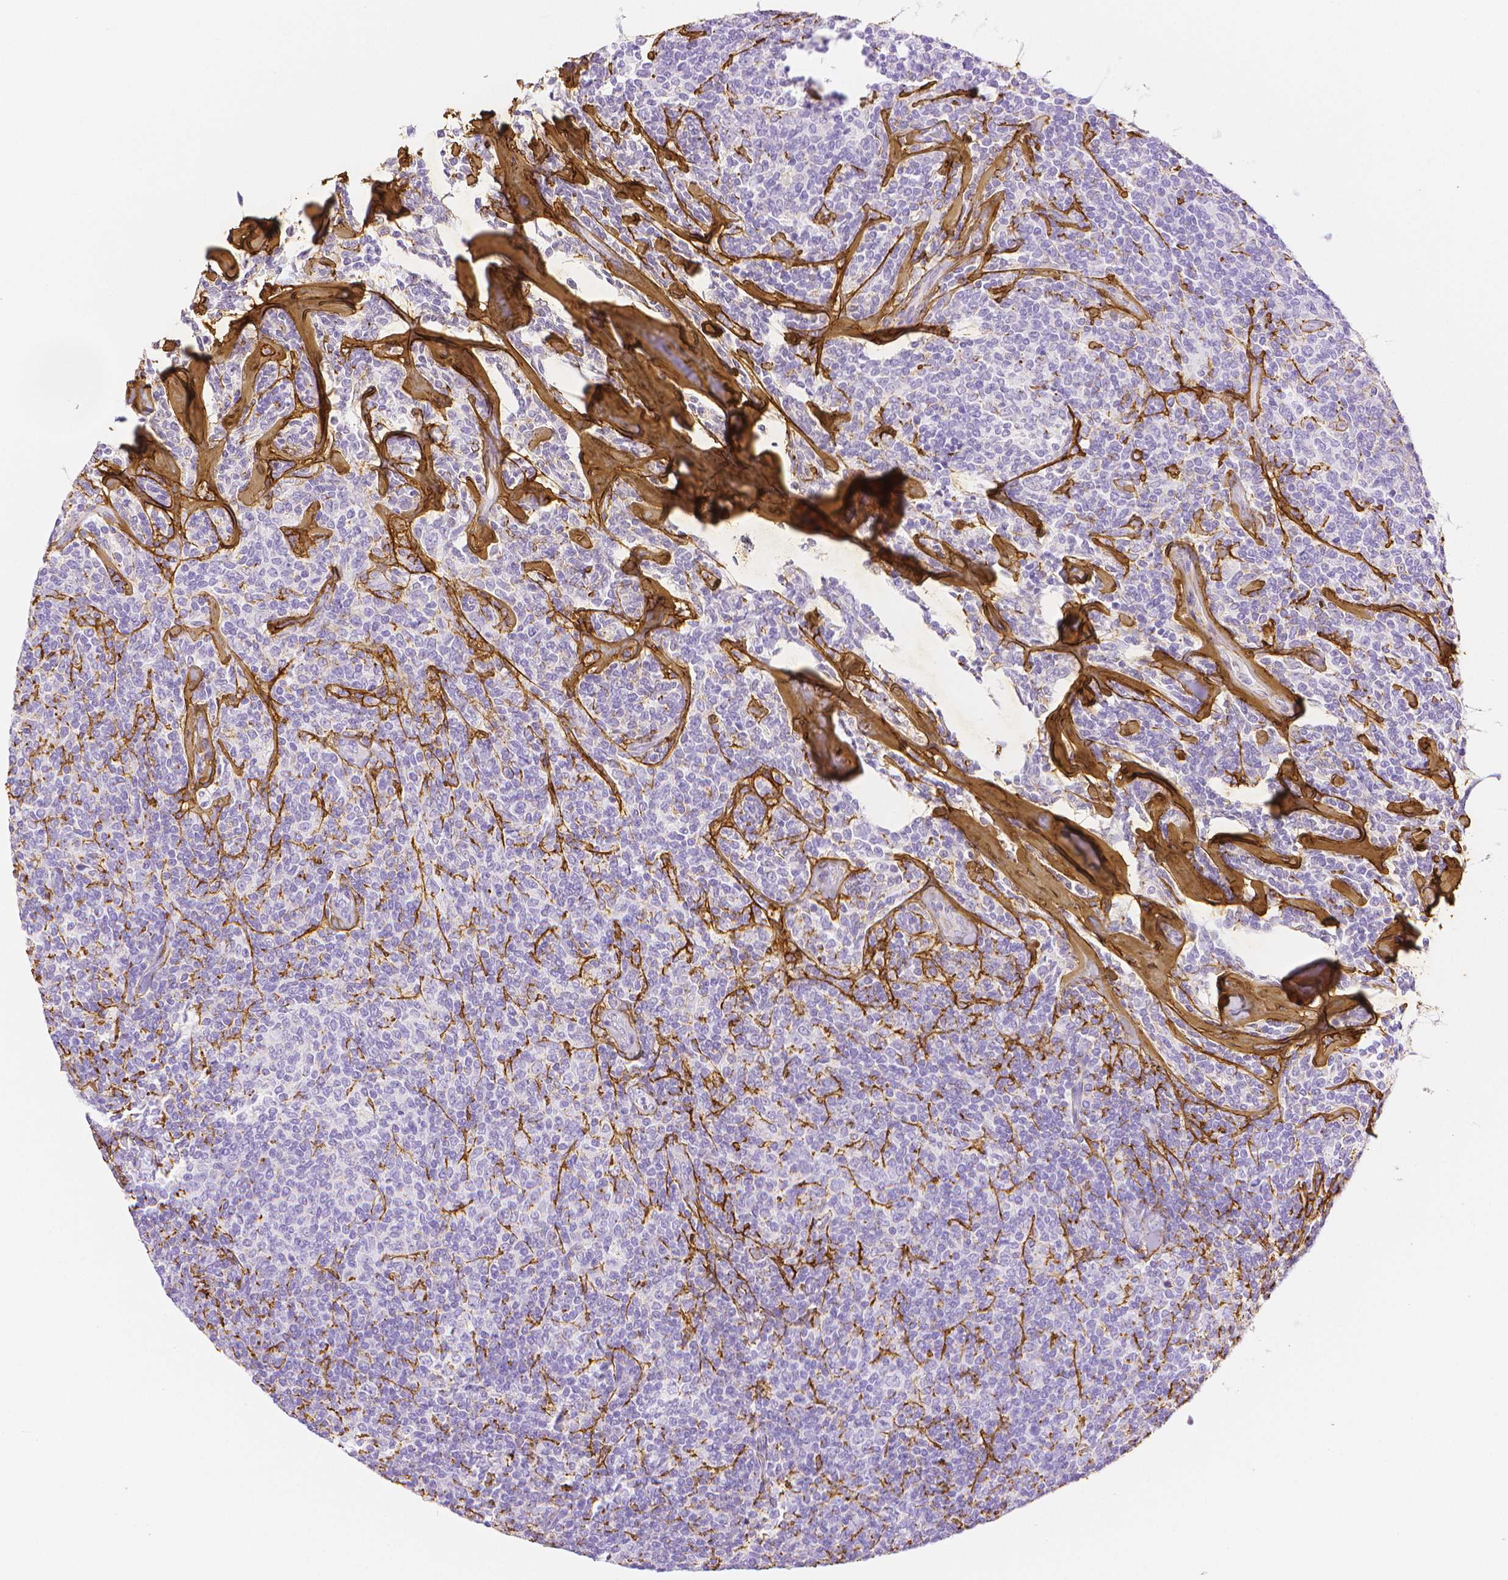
{"staining": {"intensity": "negative", "quantity": "none", "location": "none"}, "tissue": "lymphoma", "cell_type": "Tumor cells", "image_type": "cancer", "snomed": [{"axis": "morphology", "description": "Malignant lymphoma, non-Hodgkin's type, Low grade"}, {"axis": "topography", "description": "Lymph node"}], "caption": "A high-resolution histopathology image shows immunohistochemistry staining of low-grade malignant lymphoma, non-Hodgkin's type, which displays no significant staining in tumor cells.", "gene": "FBN1", "patient": {"sex": "female", "age": 56}}